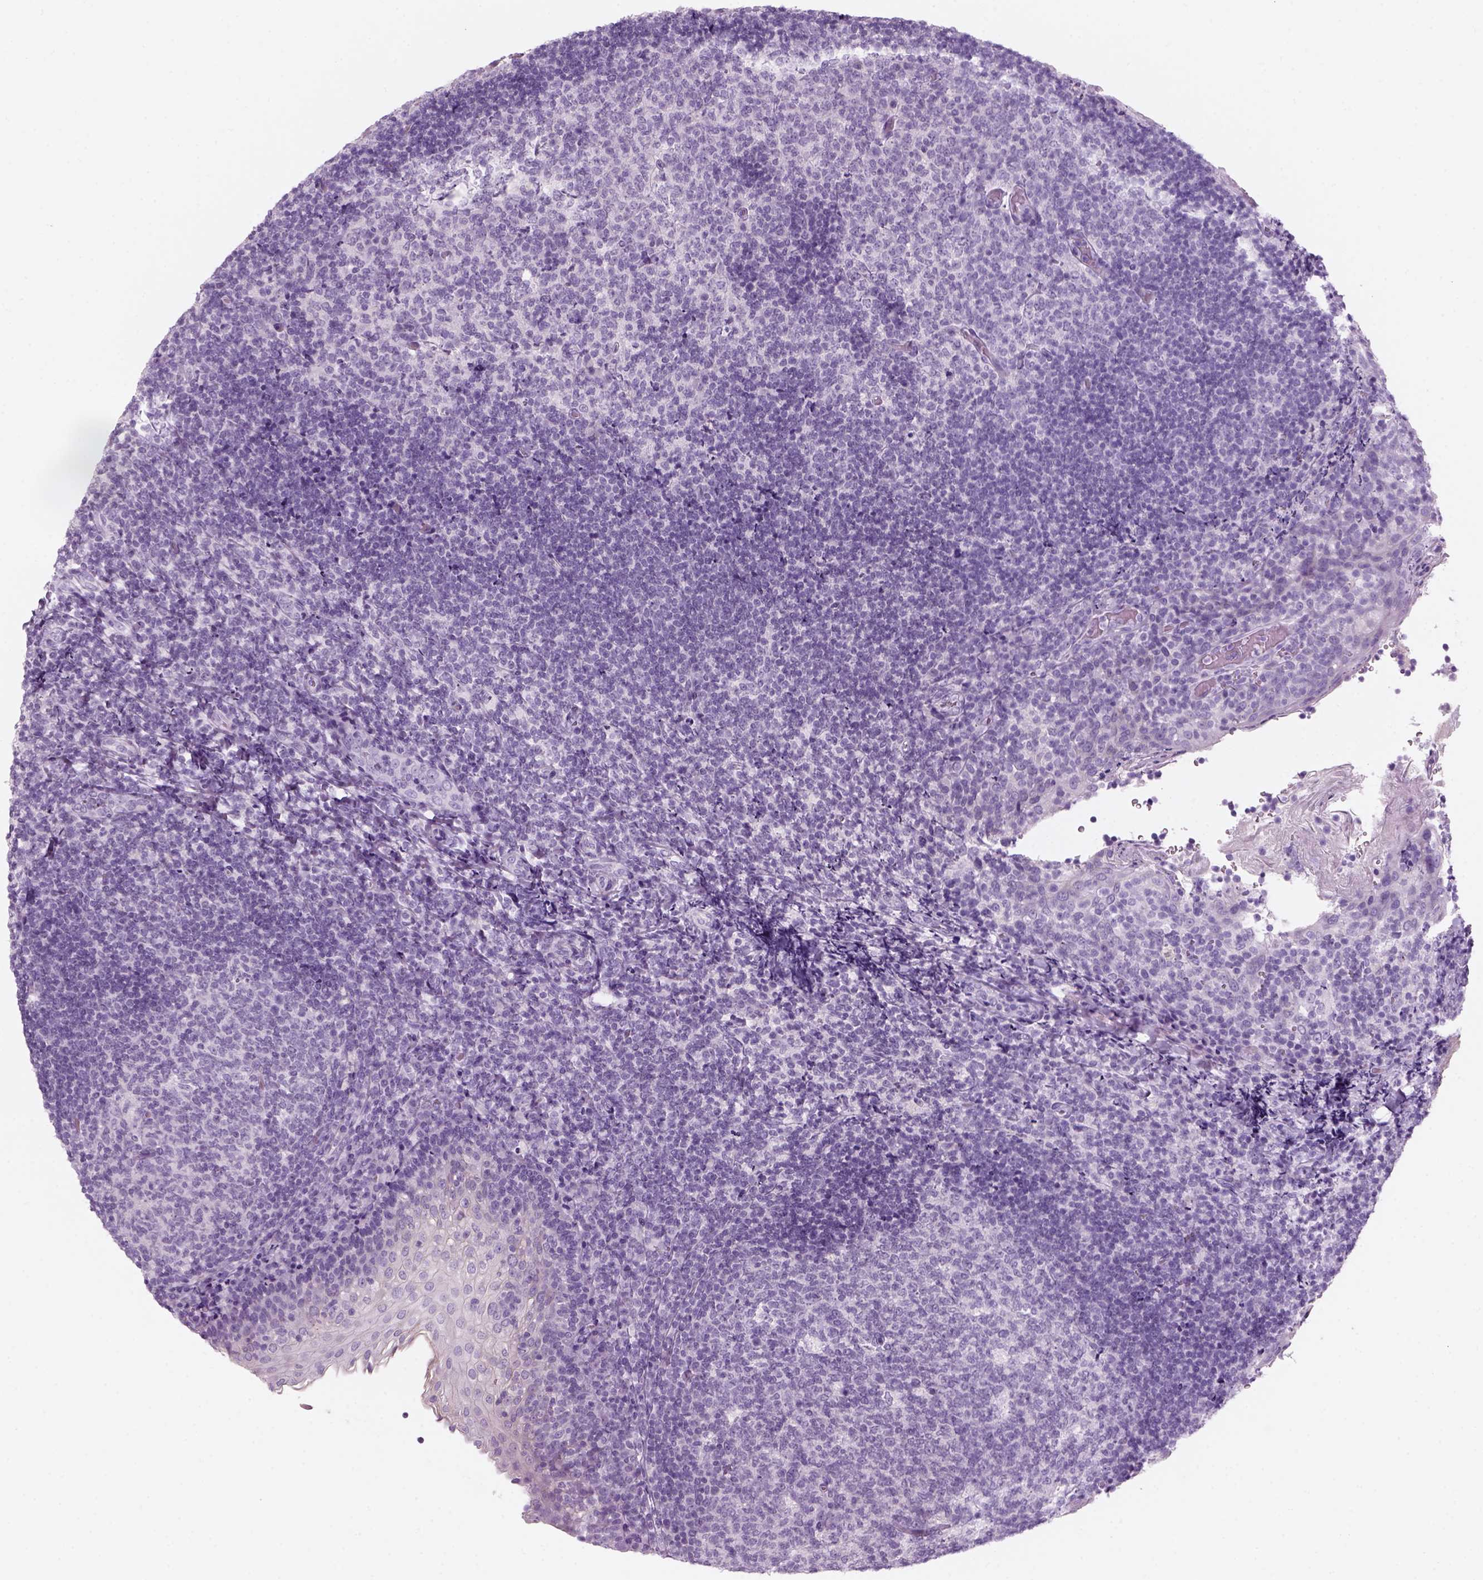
{"staining": {"intensity": "negative", "quantity": "none", "location": "none"}, "tissue": "tonsil", "cell_type": "Germinal center cells", "image_type": "normal", "snomed": [{"axis": "morphology", "description": "Normal tissue, NOS"}, {"axis": "topography", "description": "Tonsil"}], "caption": "IHC of benign tonsil displays no expression in germinal center cells.", "gene": "KRTAP11", "patient": {"sex": "female", "age": 10}}